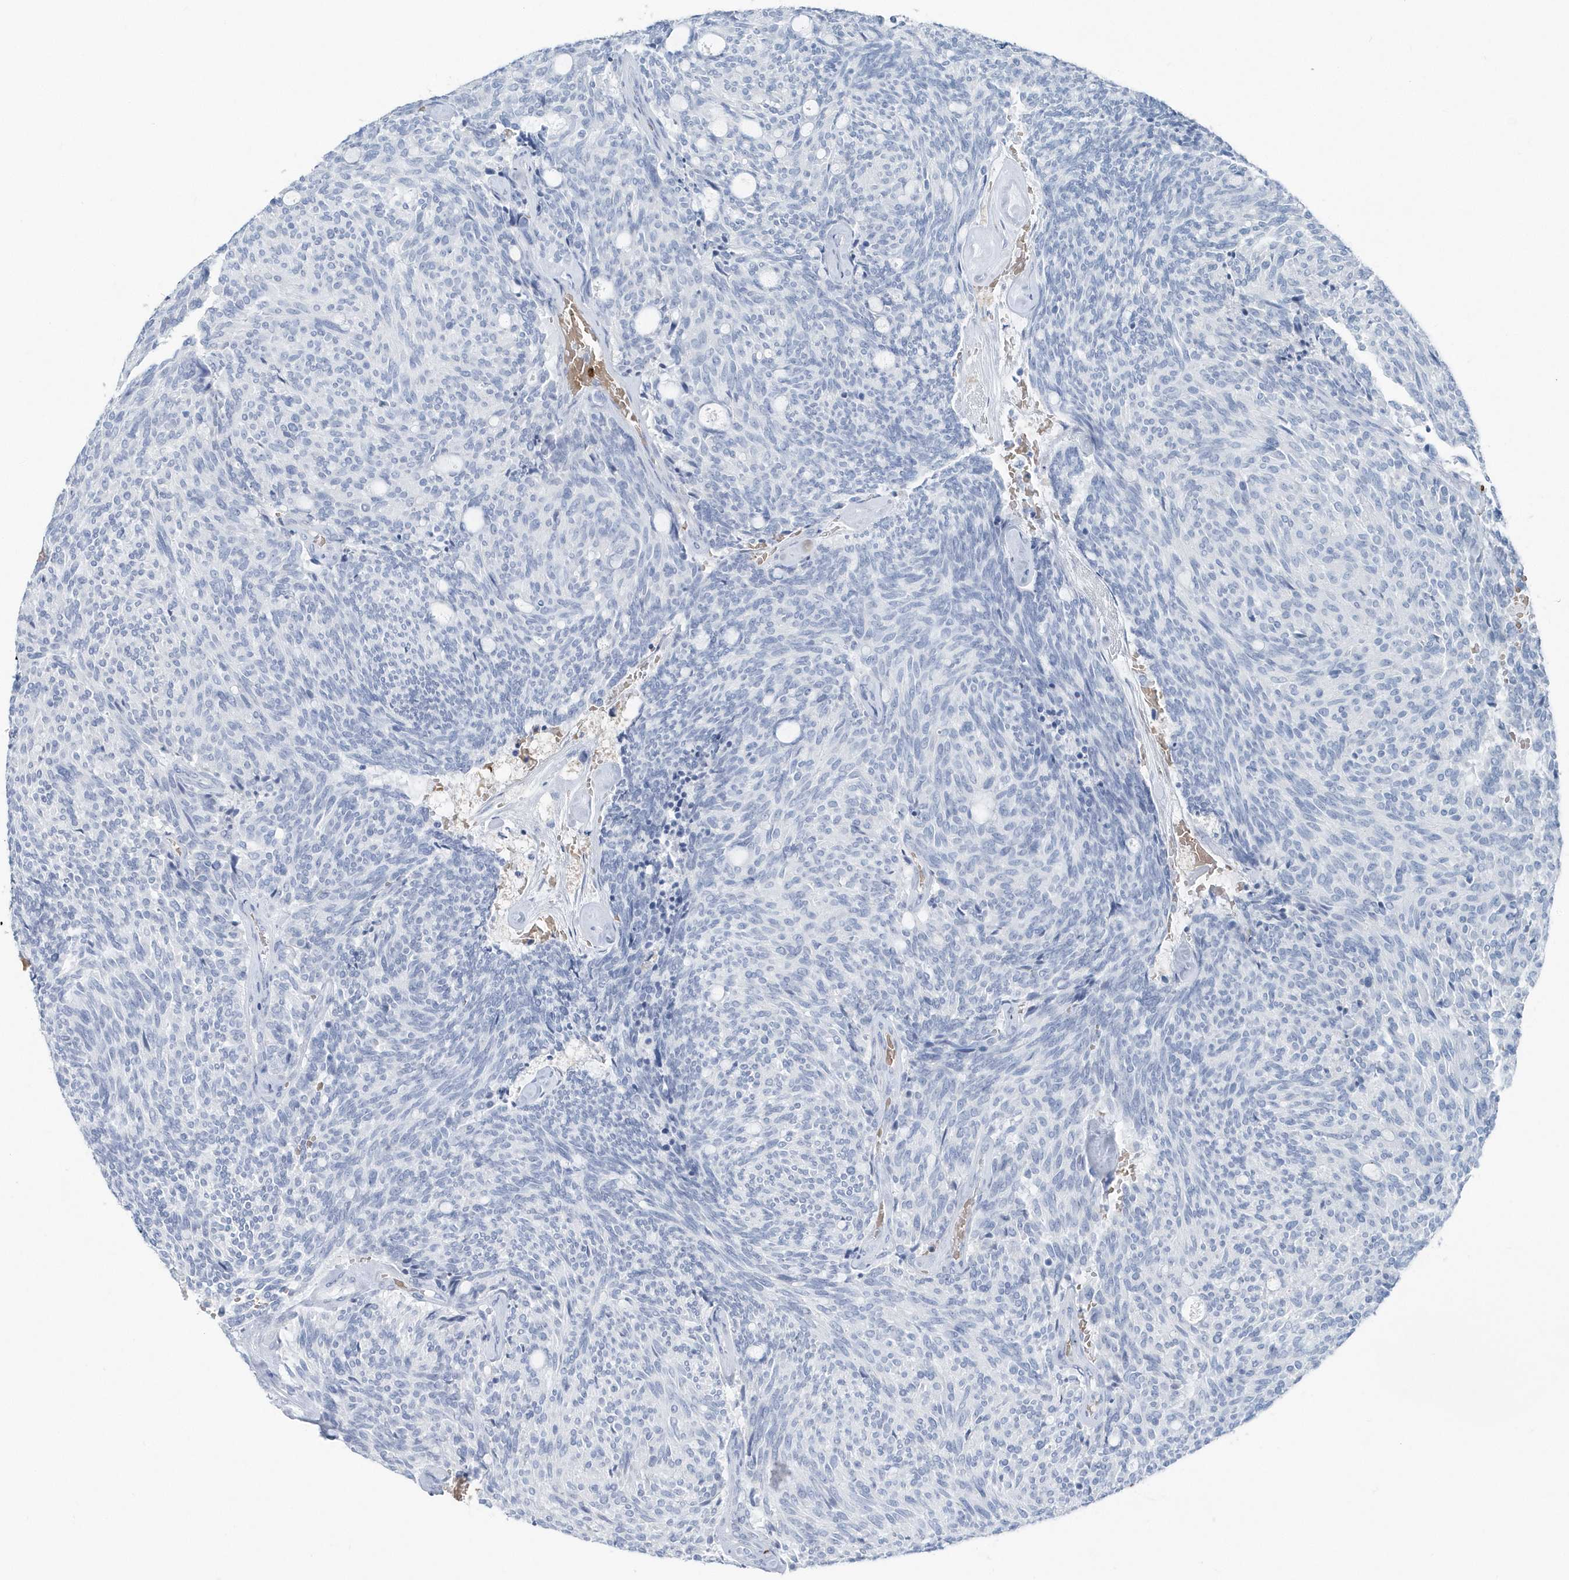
{"staining": {"intensity": "negative", "quantity": "none", "location": "none"}, "tissue": "carcinoid", "cell_type": "Tumor cells", "image_type": "cancer", "snomed": [{"axis": "morphology", "description": "Carcinoid, malignant, NOS"}, {"axis": "topography", "description": "Pancreas"}], "caption": "An image of carcinoid stained for a protein exhibits no brown staining in tumor cells.", "gene": "HBA2", "patient": {"sex": "female", "age": 54}}